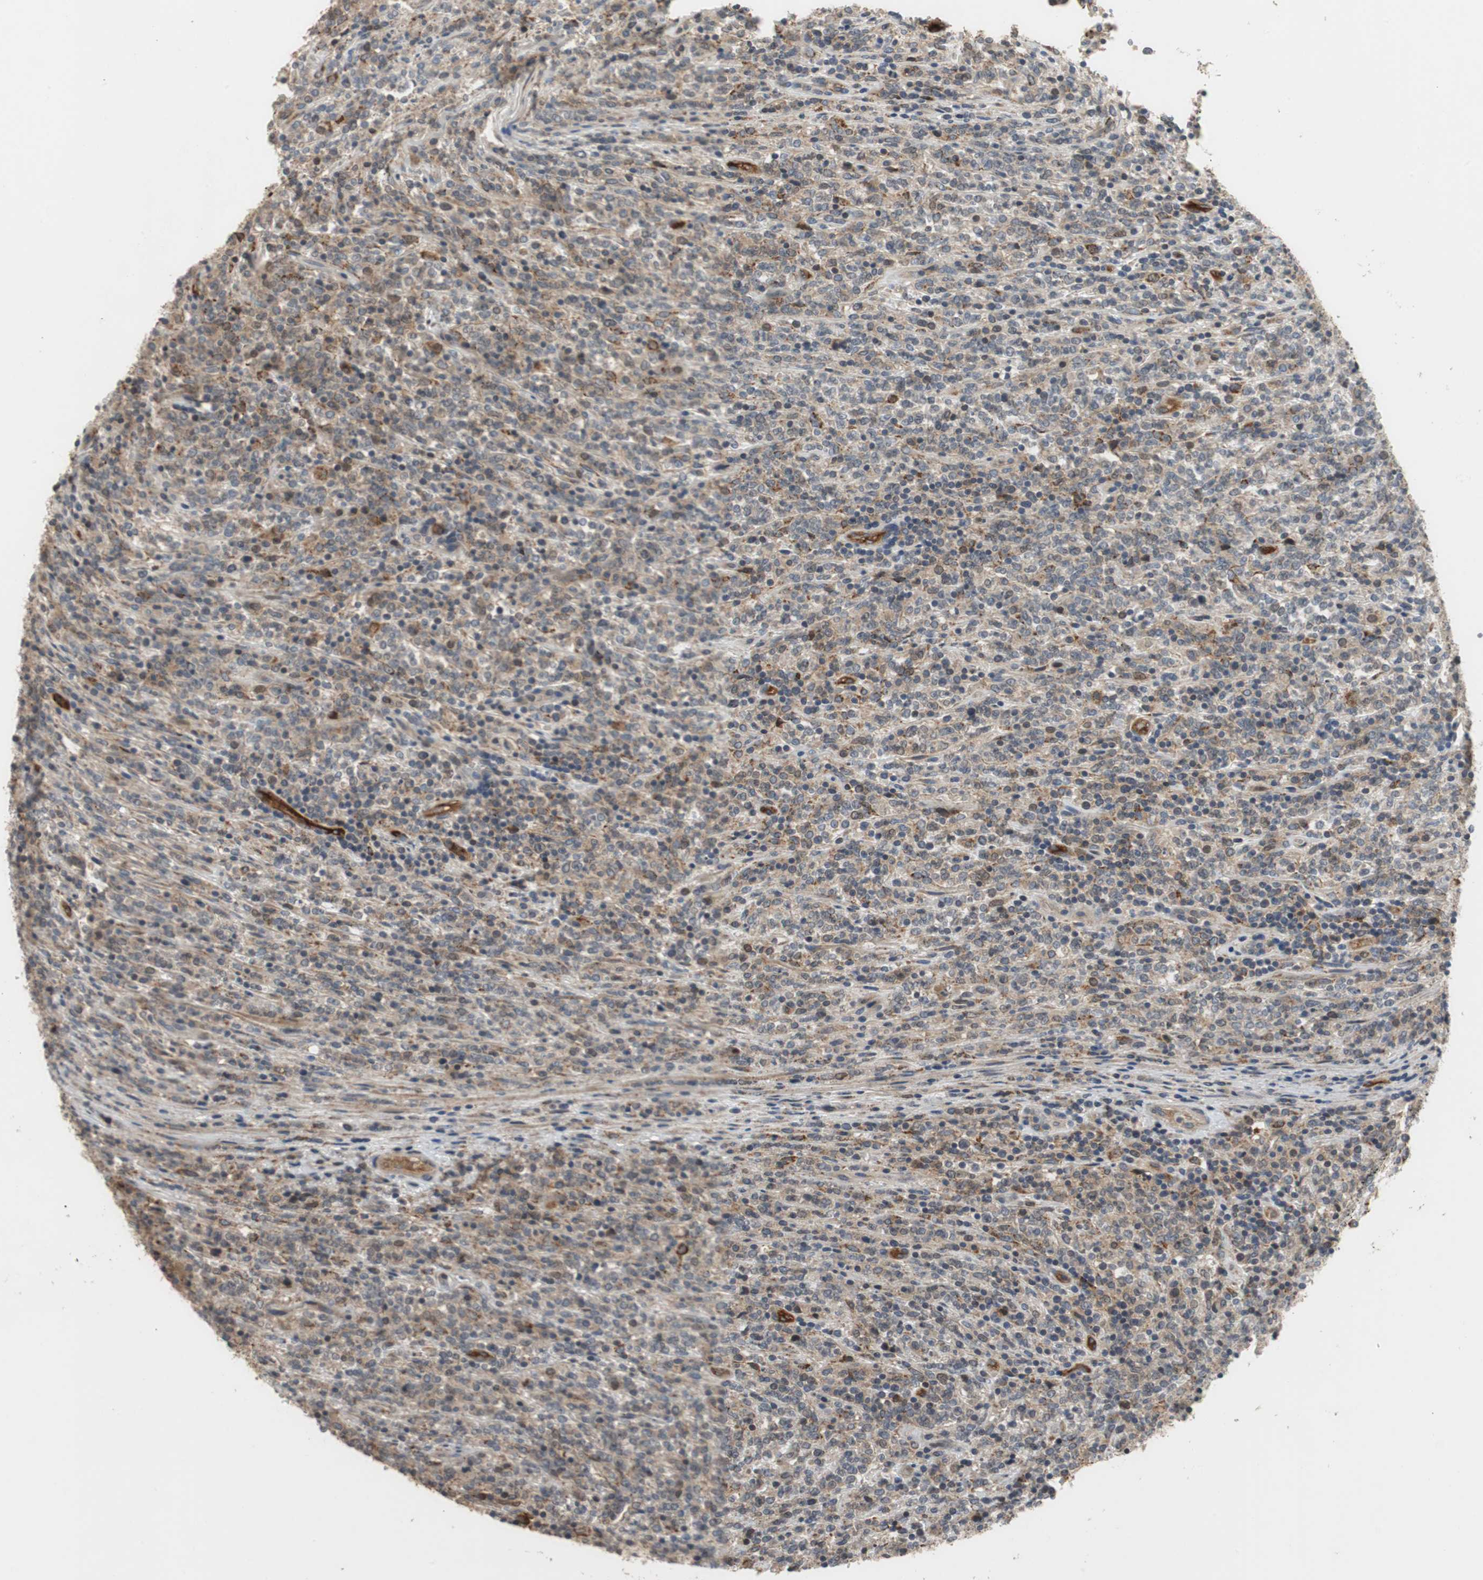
{"staining": {"intensity": "weak", "quantity": ">75%", "location": "cytoplasmic/membranous"}, "tissue": "lymphoma", "cell_type": "Tumor cells", "image_type": "cancer", "snomed": [{"axis": "morphology", "description": "Malignant lymphoma, non-Hodgkin's type, High grade"}, {"axis": "topography", "description": "Soft tissue"}], "caption": "Immunohistochemistry histopathology image of neoplastic tissue: malignant lymphoma, non-Hodgkin's type (high-grade) stained using IHC reveals low levels of weak protein expression localized specifically in the cytoplasmic/membranous of tumor cells, appearing as a cytoplasmic/membranous brown color.", "gene": "ALPL", "patient": {"sex": "male", "age": 18}}